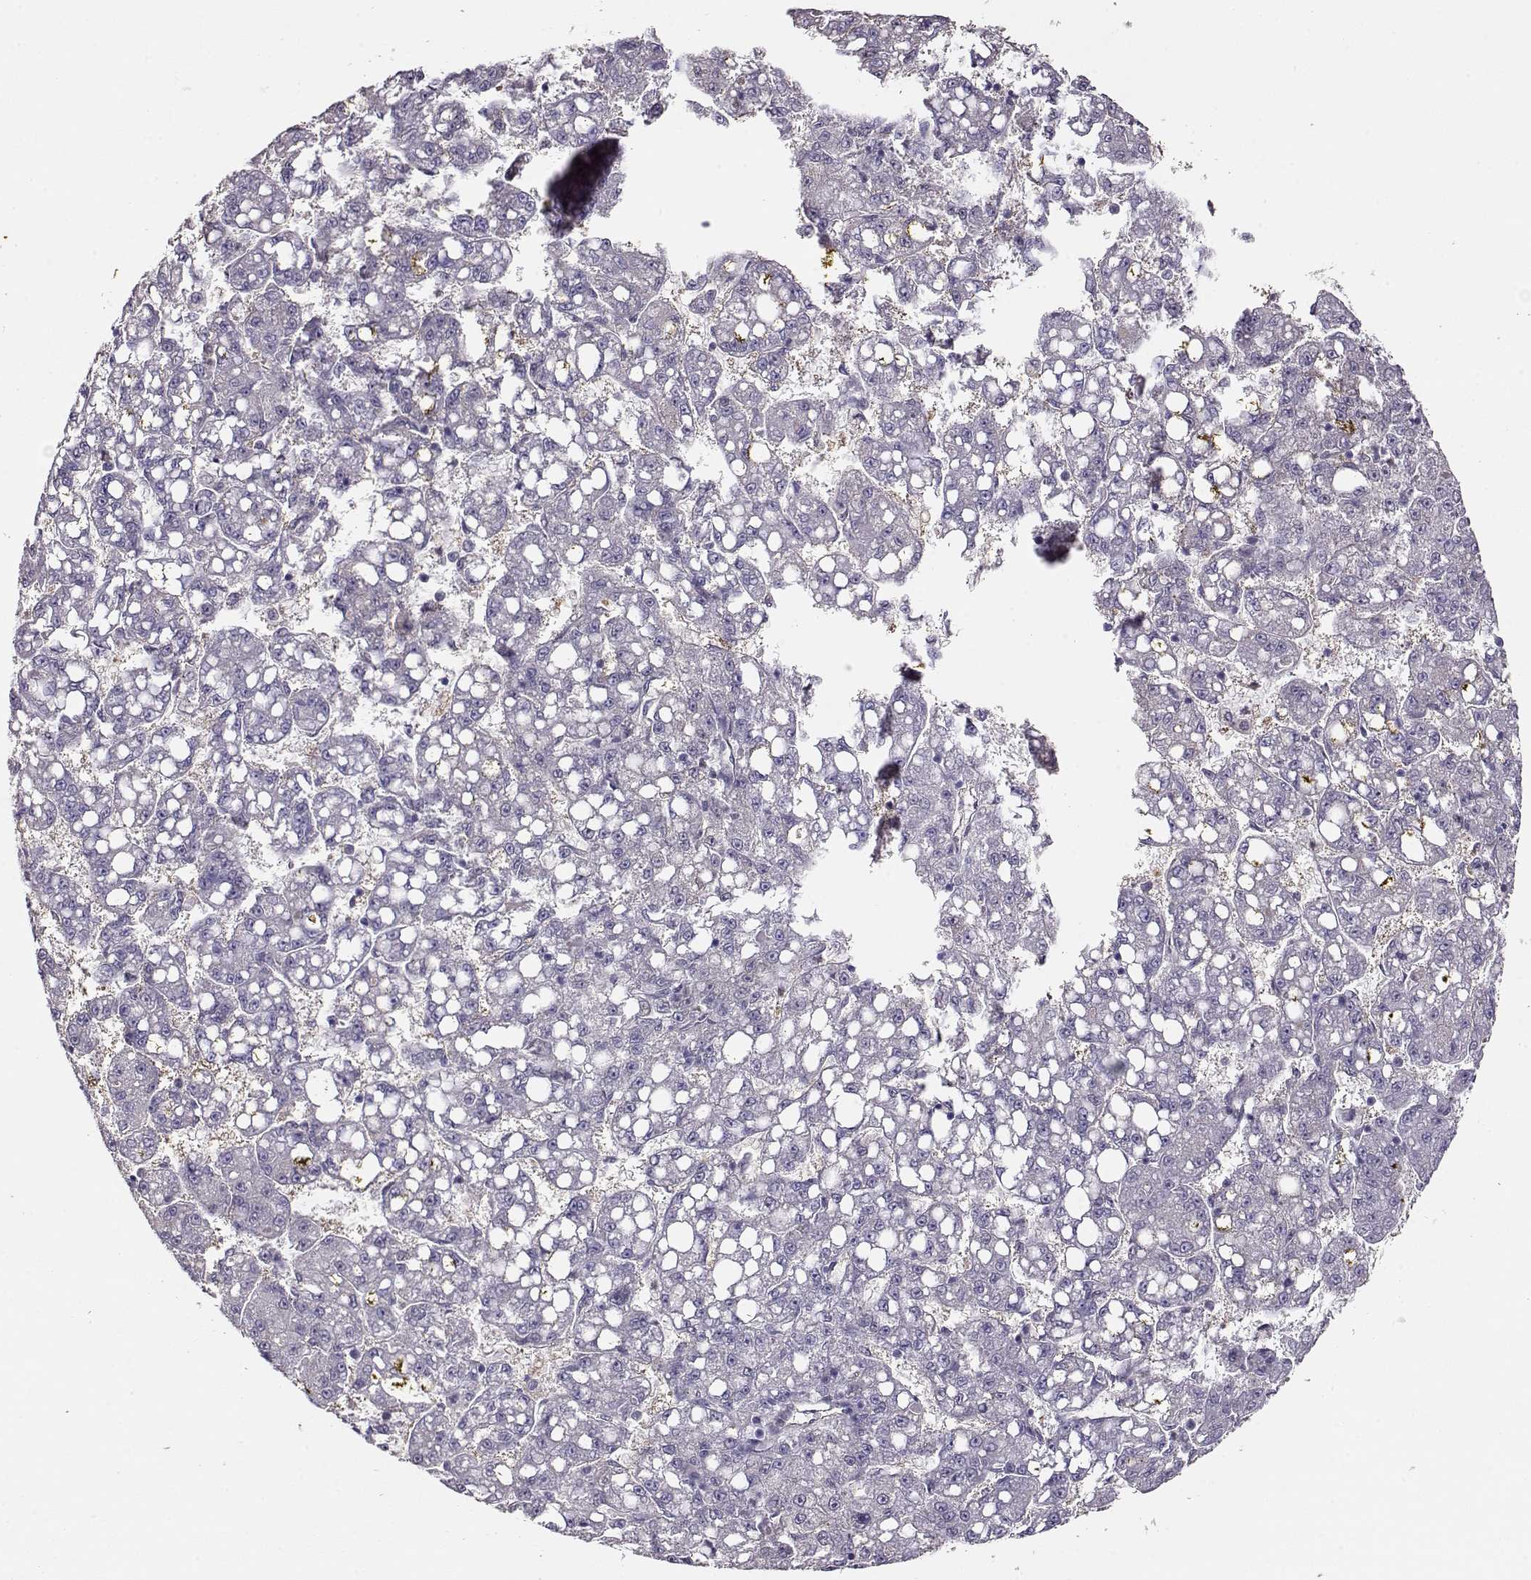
{"staining": {"intensity": "negative", "quantity": "none", "location": "none"}, "tissue": "liver cancer", "cell_type": "Tumor cells", "image_type": "cancer", "snomed": [{"axis": "morphology", "description": "Carcinoma, Hepatocellular, NOS"}, {"axis": "topography", "description": "Liver"}], "caption": "There is no significant positivity in tumor cells of liver hepatocellular carcinoma. Nuclei are stained in blue.", "gene": "CCR8", "patient": {"sex": "female", "age": 65}}